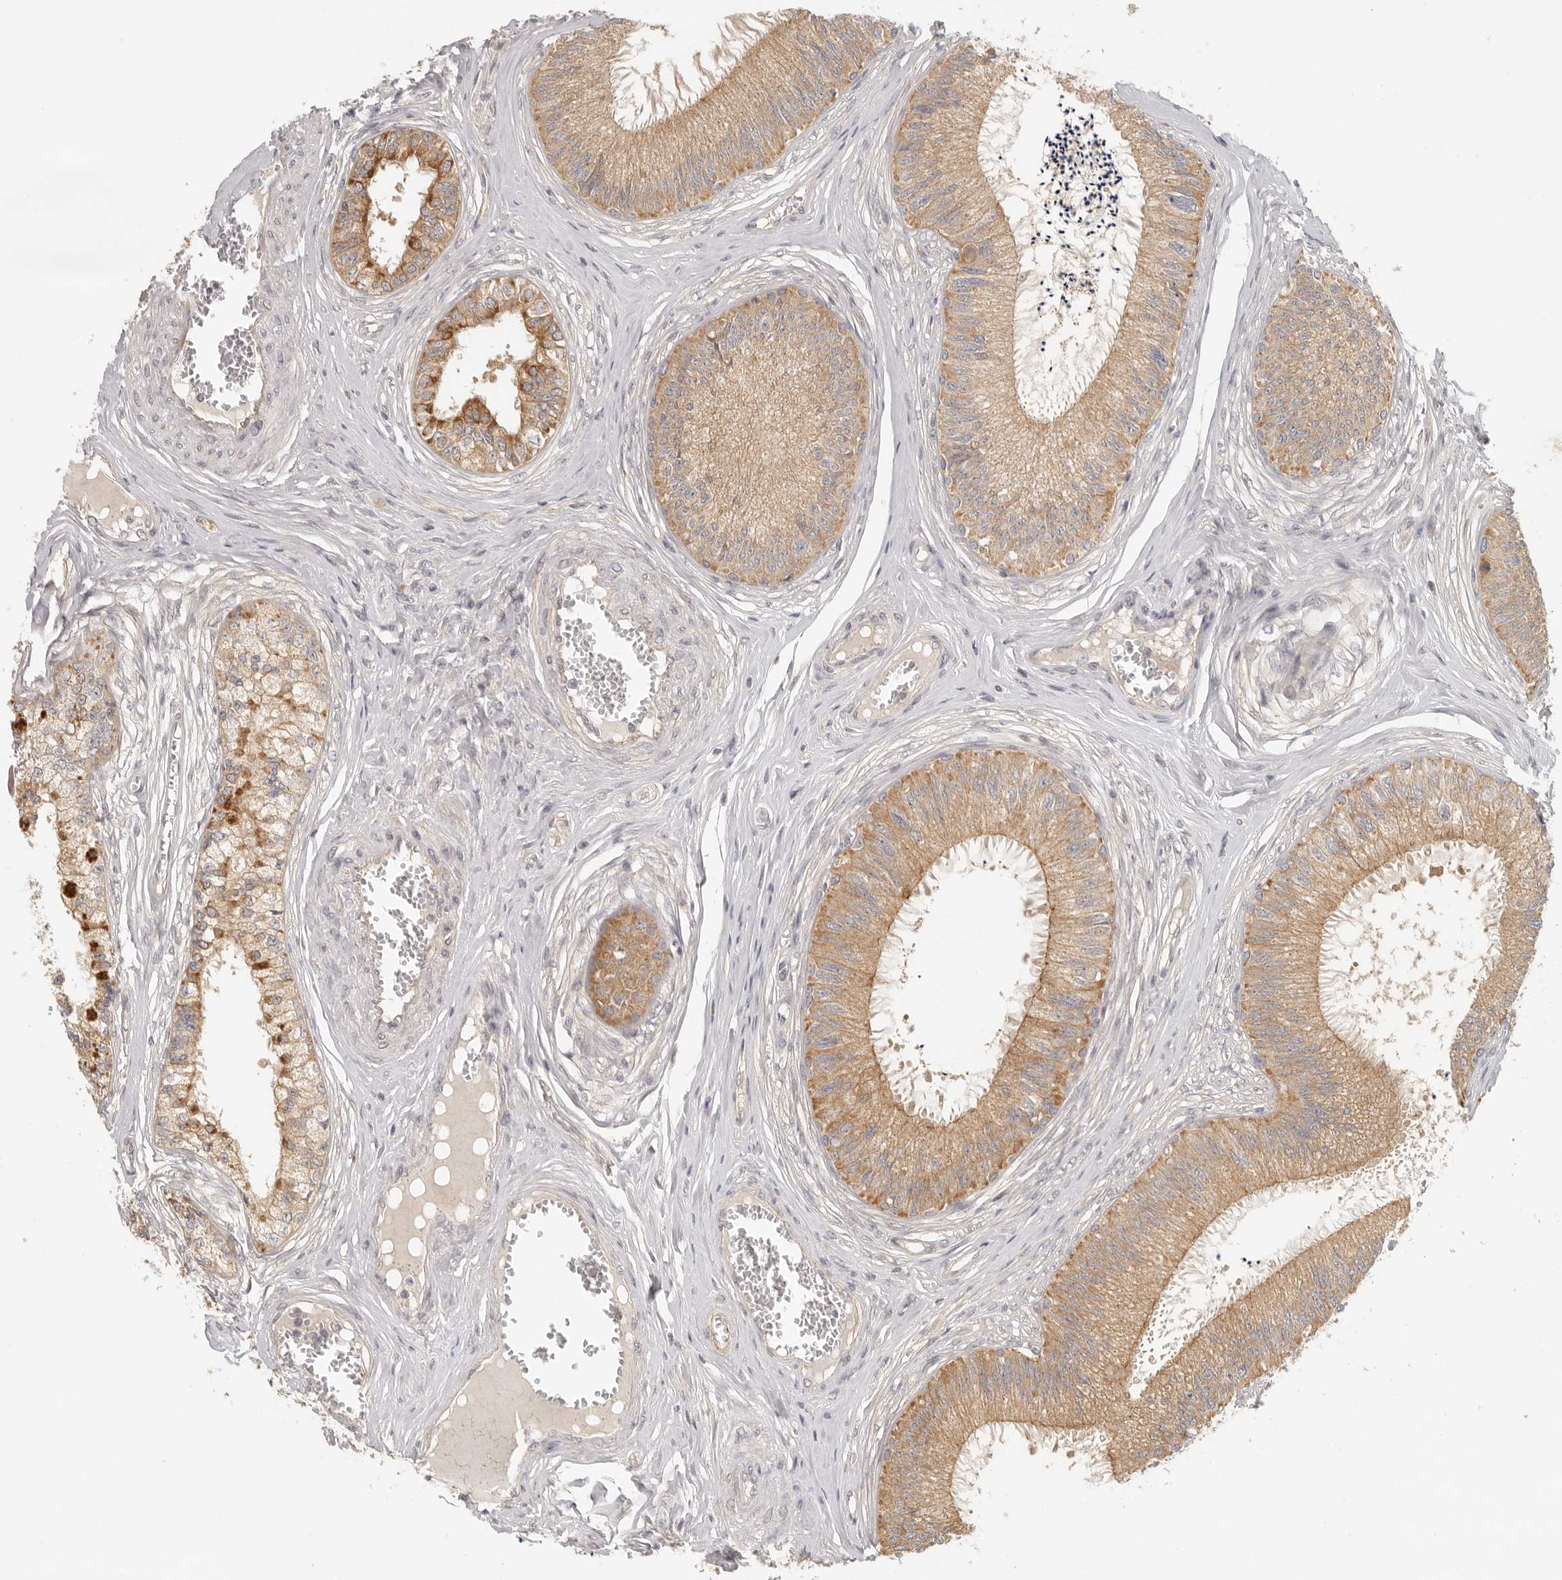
{"staining": {"intensity": "moderate", "quantity": ">75%", "location": "cytoplasmic/membranous"}, "tissue": "epididymis", "cell_type": "Glandular cells", "image_type": "normal", "snomed": [{"axis": "morphology", "description": "Normal tissue, NOS"}, {"axis": "topography", "description": "Epididymis"}], "caption": "A medium amount of moderate cytoplasmic/membranous expression is seen in about >75% of glandular cells in normal epididymis.", "gene": "AHDC1", "patient": {"sex": "male", "age": 79}}